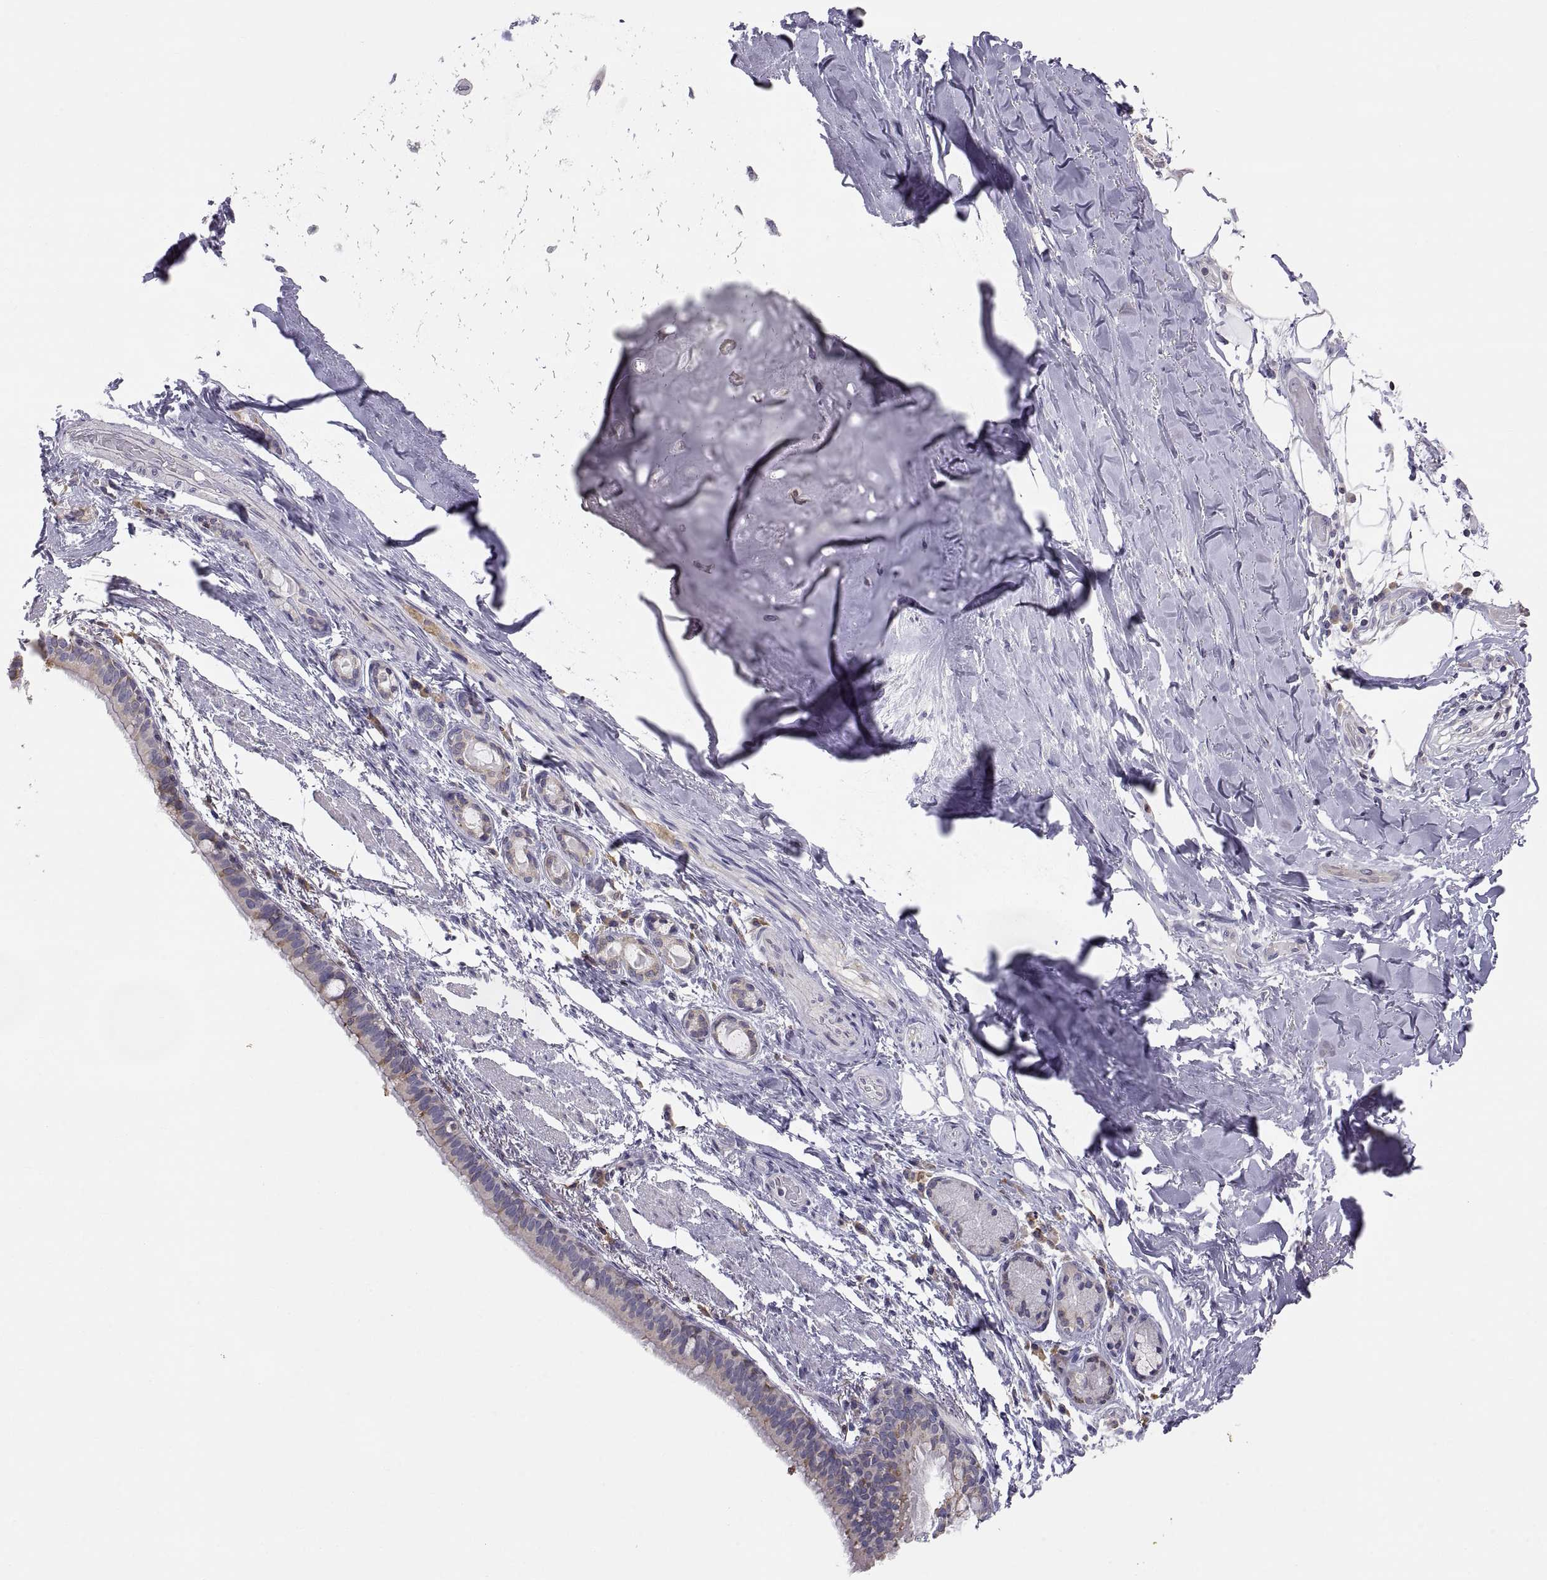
{"staining": {"intensity": "negative", "quantity": "none", "location": "none"}, "tissue": "bronchus", "cell_type": "Respiratory epithelial cells", "image_type": "normal", "snomed": [{"axis": "morphology", "description": "Normal tissue, NOS"}, {"axis": "morphology", "description": "Squamous cell carcinoma, NOS"}, {"axis": "topography", "description": "Bronchus"}, {"axis": "topography", "description": "Lung"}], "caption": "Immunohistochemical staining of unremarkable bronchus displays no significant staining in respiratory epithelial cells. (Stains: DAB (3,3'-diaminobenzidine) immunohistochemistry (IHC) with hematoxylin counter stain, Microscopy: brightfield microscopy at high magnification).", "gene": "ERO1A", "patient": {"sex": "male", "age": 69}}